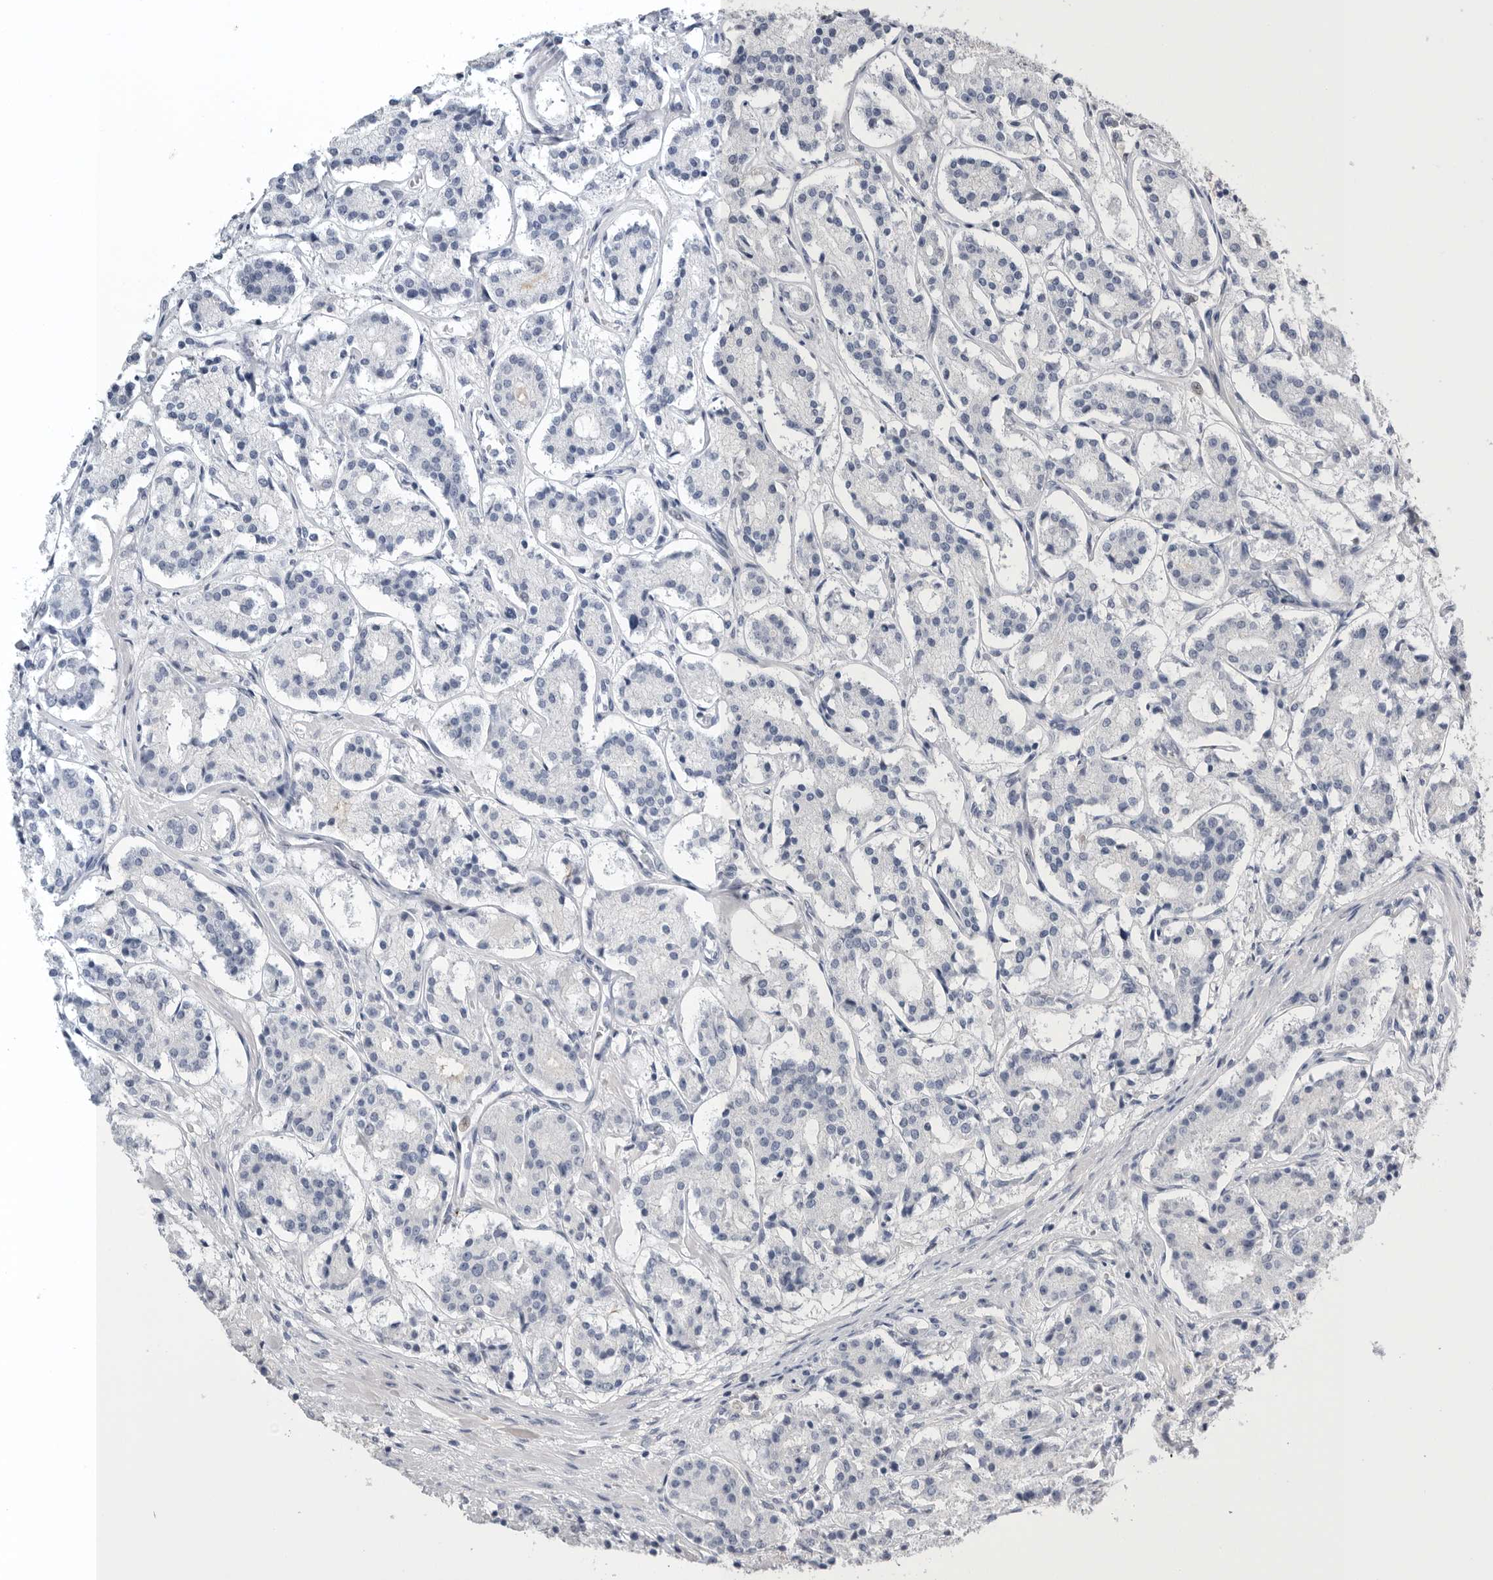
{"staining": {"intensity": "negative", "quantity": "none", "location": "none"}, "tissue": "prostate cancer", "cell_type": "Tumor cells", "image_type": "cancer", "snomed": [{"axis": "morphology", "description": "Adenocarcinoma, High grade"}, {"axis": "topography", "description": "Prostate"}], "caption": "Immunohistochemical staining of prostate cancer (adenocarcinoma (high-grade)) reveals no significant positivity in tumor cells. Nuclei are stained in blue.", "gene": "TIMP1", "patient": {"sex": "male", "age": 60}}